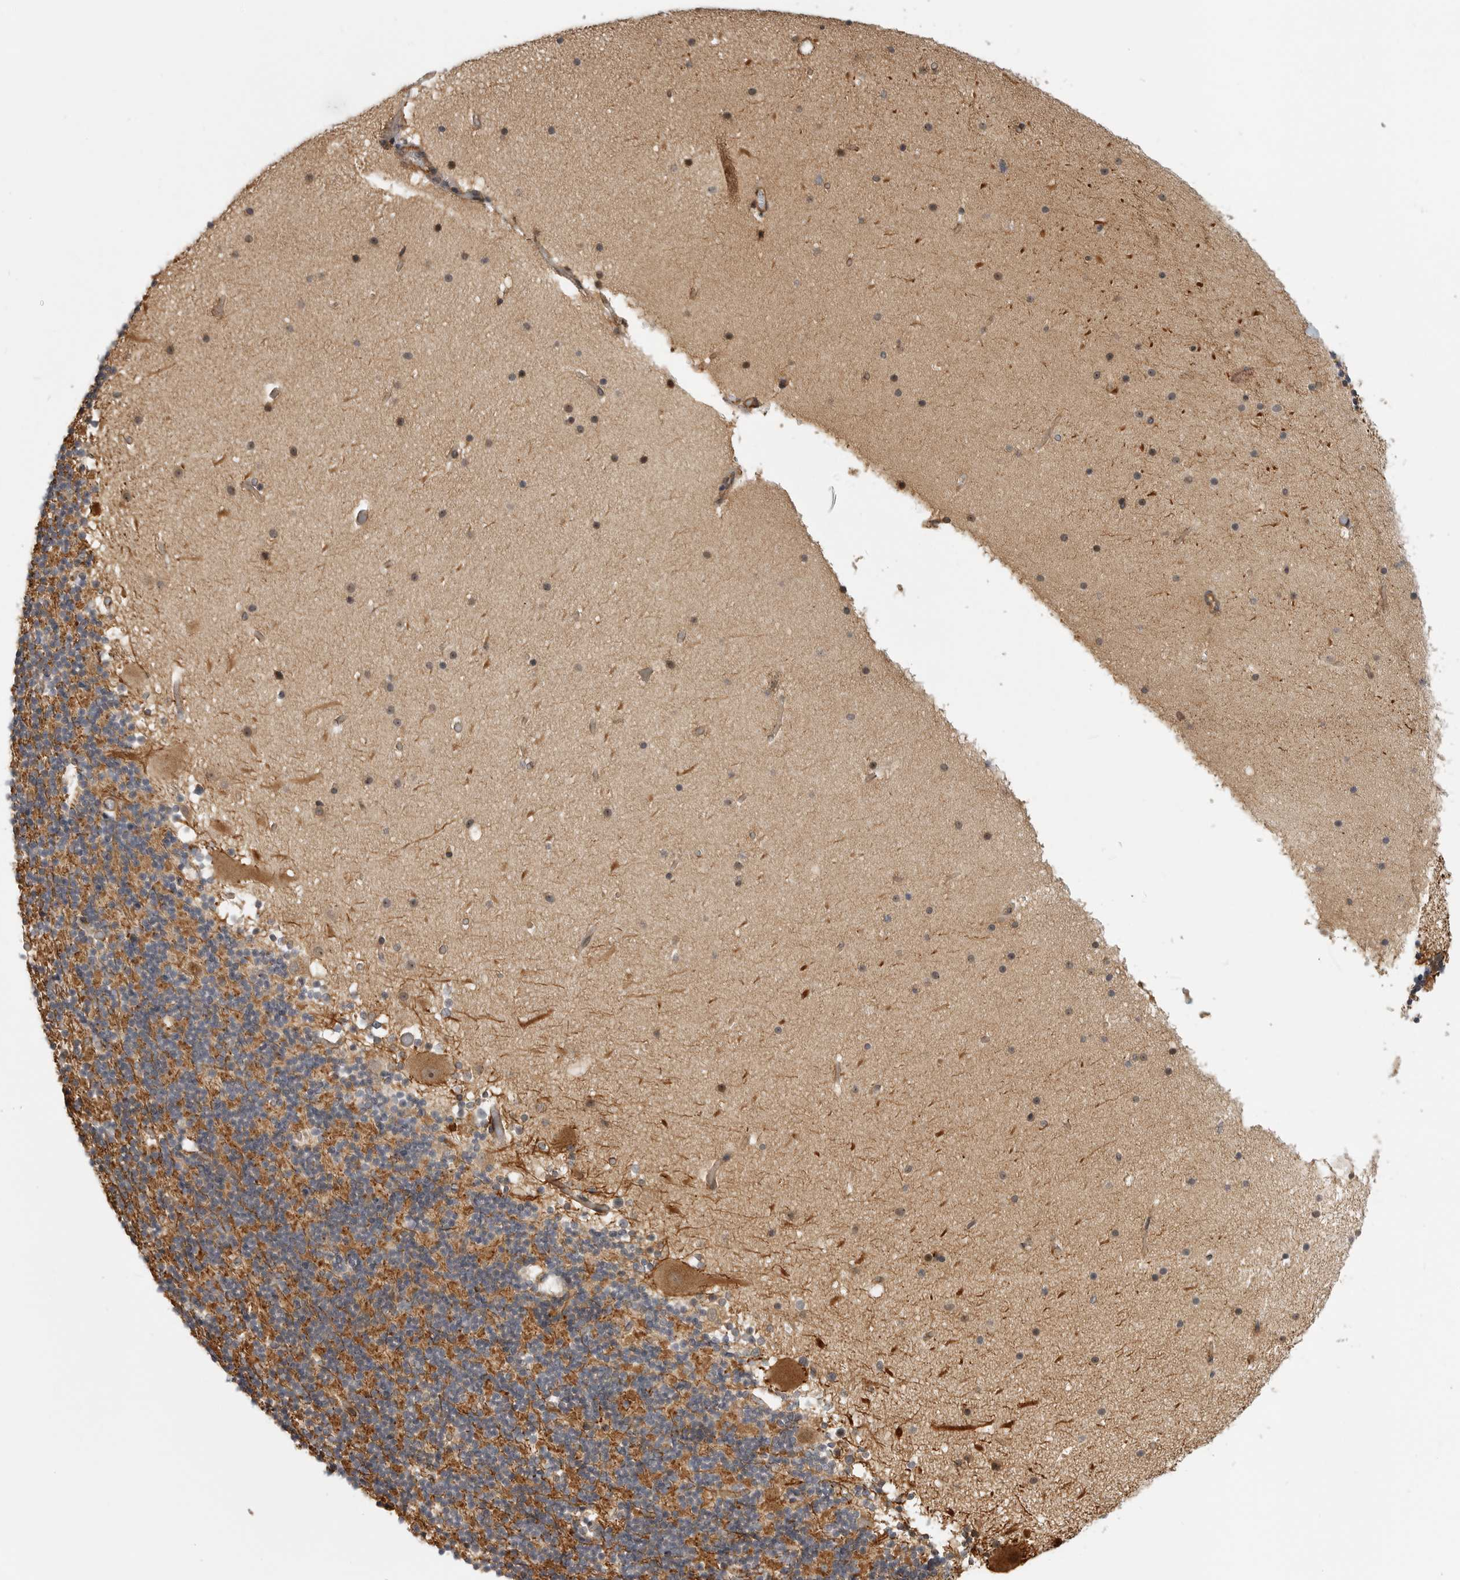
{"staining": {"intensity": "moderate", "quantity": "25%-75%", "location": "cytoplasmic/membranous"}, "tissue": "cerebellum", "cell_type": "Cells in granular layer", "image_type": "normal", "snomed": [{"axis": "morphology", "description": "Normal tissue, NOS"}, {"axis": "topography", "description": "Cerebellum"}], "caption": "Normal cerebellum reveals moderate cytoplasmic/membranous positivity in approximately 25%-75% of cells in granular layer.", "gene": "CUEDC1", "patient": {"sex": "male", "age": 57}}